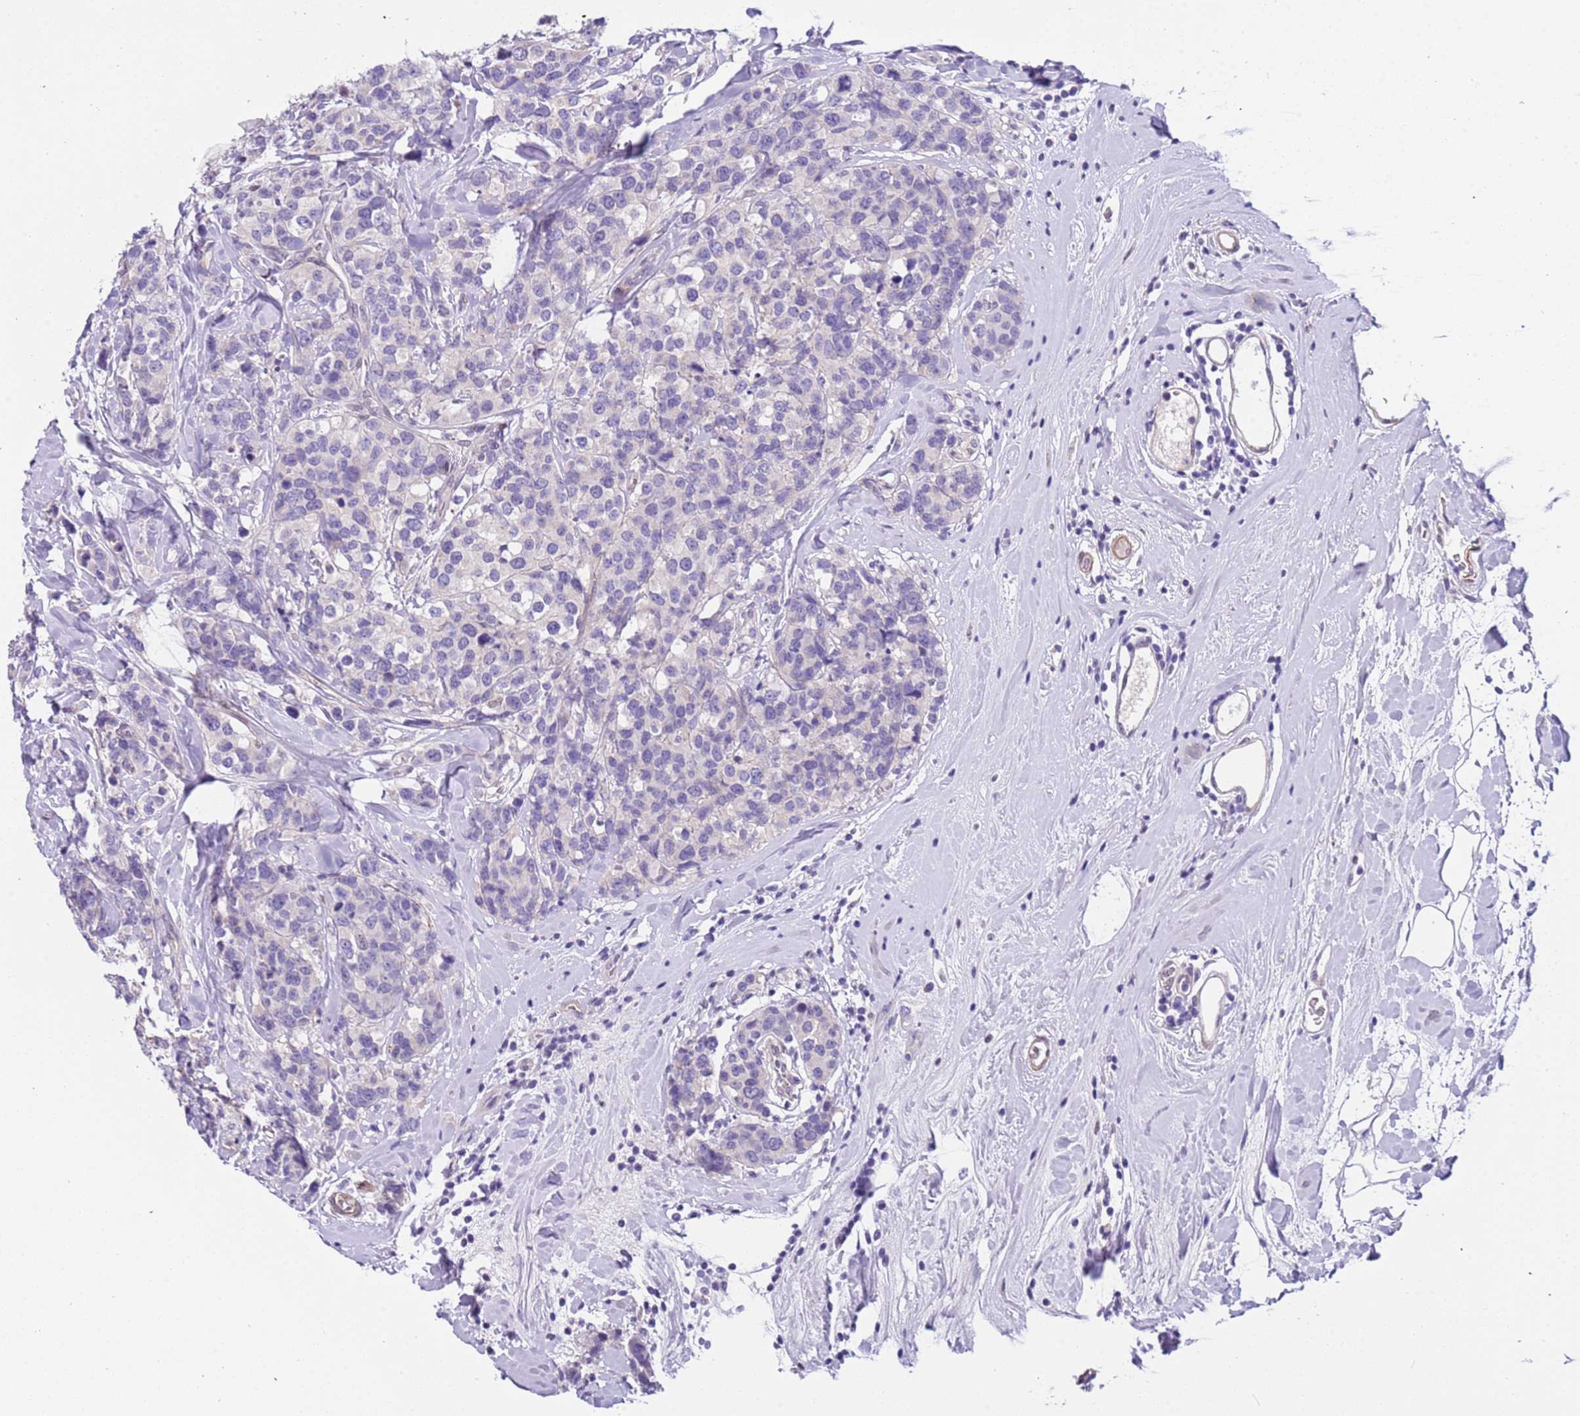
{"staining": {"intensity": "negative", "quantity": "none", "location": "none"}, "tissue": "breast cancer", "cell_type": "Tumor cells", "image_type": "cancer", "snomed": [{"axis": "morphology", "description": "Lobular carcinoma"}, {"axis": "topography", "description": "Breast"}], "caption": "Protein analysis of breast cancer shows no significant staining in tumor cells.", "gene": "PLEKHH1", "patient": {"sex": "female", "age": 59}}